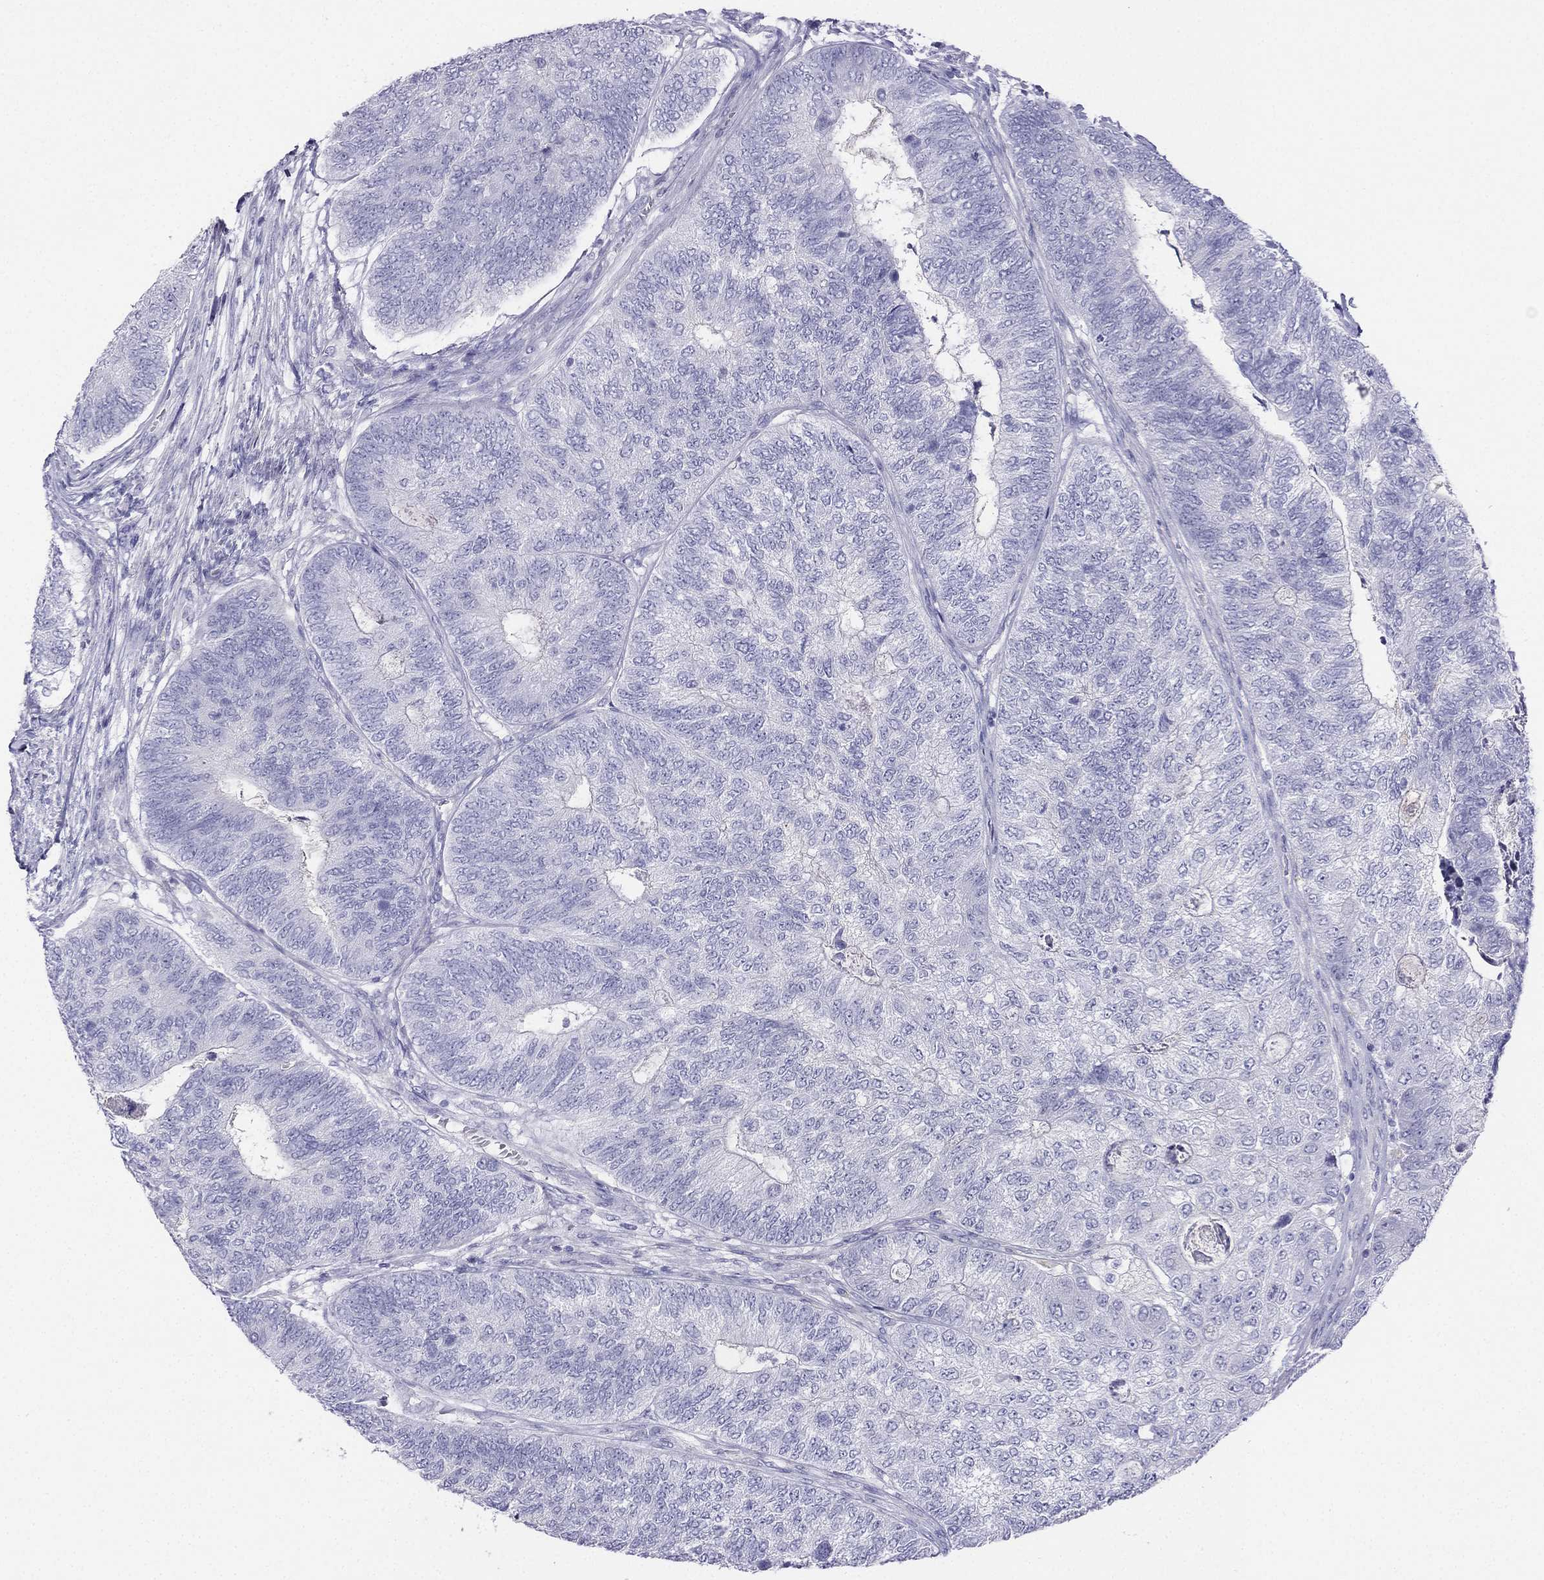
{"staining": {"intensity": "negative", "quantity": "none", "location": "none"}, "tissue": "colorectal cancer", "cell_type": "Tumor cells", "image_type": "cancer", "snomed": [{"axis": "morphology", "description": "Adenocarcinoma, NOS"}, {"axis": "topography", "description": "Colon"}], "caption": "The micrograph demonstrates no staining of tumor cells in colorectal adenocarcinoma.", "gene": "ALOXE3", "patient": {"sex": "female", "age": 67}}